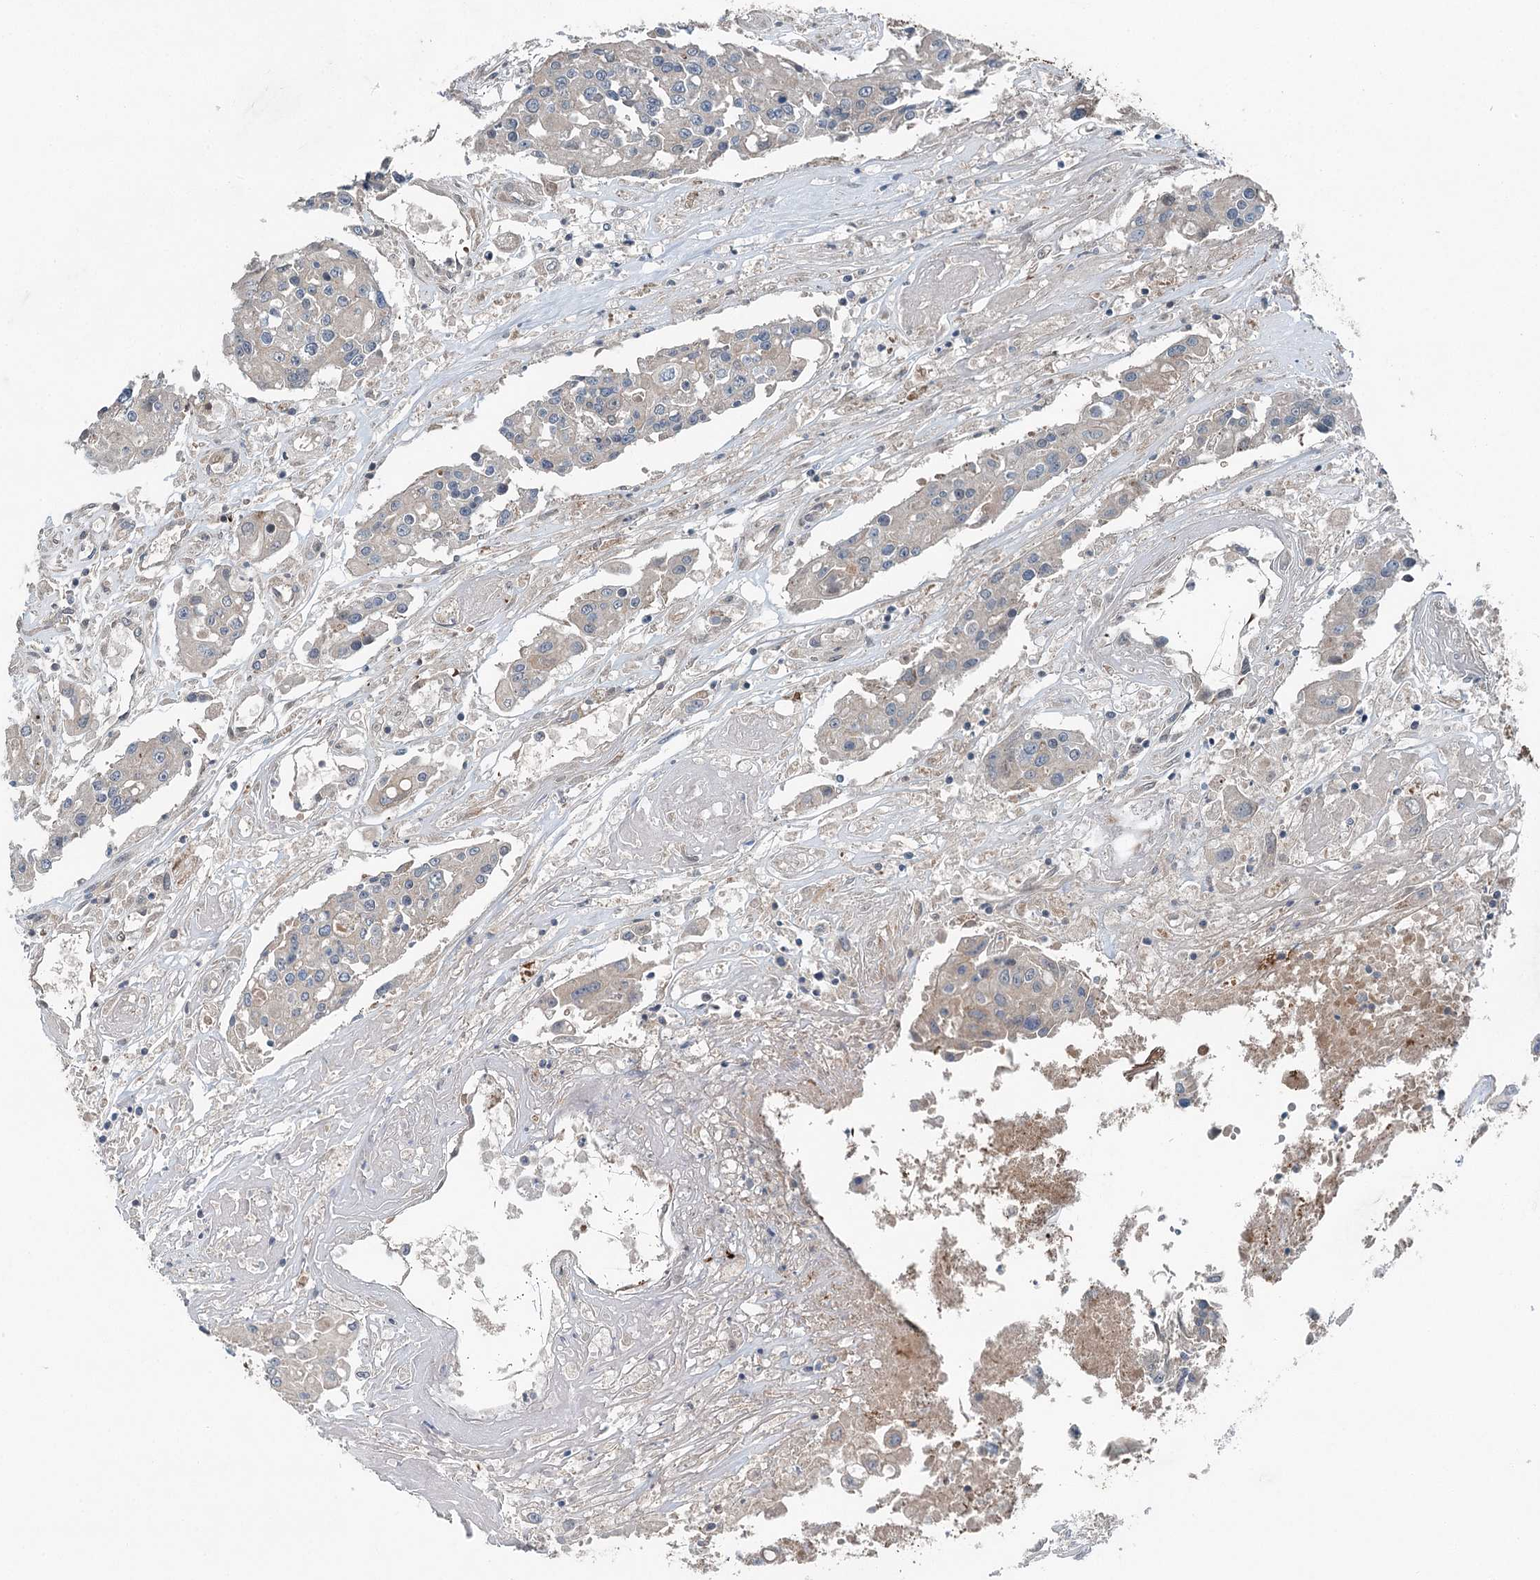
{"staining": {"intensity": "negative", "quantity": "none", "location": "none"}, "tissue": "colorectal cancer", "cell_type": "Tumor cells", "image_type": "cancer", "snomed": [{"axis": "morphology", "description": "Adenocarcinoma, NOS"}, {"axis": "topography", "description": "Colon"}], "caption": "The photomicrograph demonstrates no staining of tumor cells in colorectal adenocarcinoma. Brightfield microscopy of immunohistochemistry (IHC) stained with DAB (3,3'-diaminobenzidine) (brown) and hematoxylin (blue), captured at high magnification.", "gene": "CHCHD5", "patient": {"sex": "male", "age": 77}}